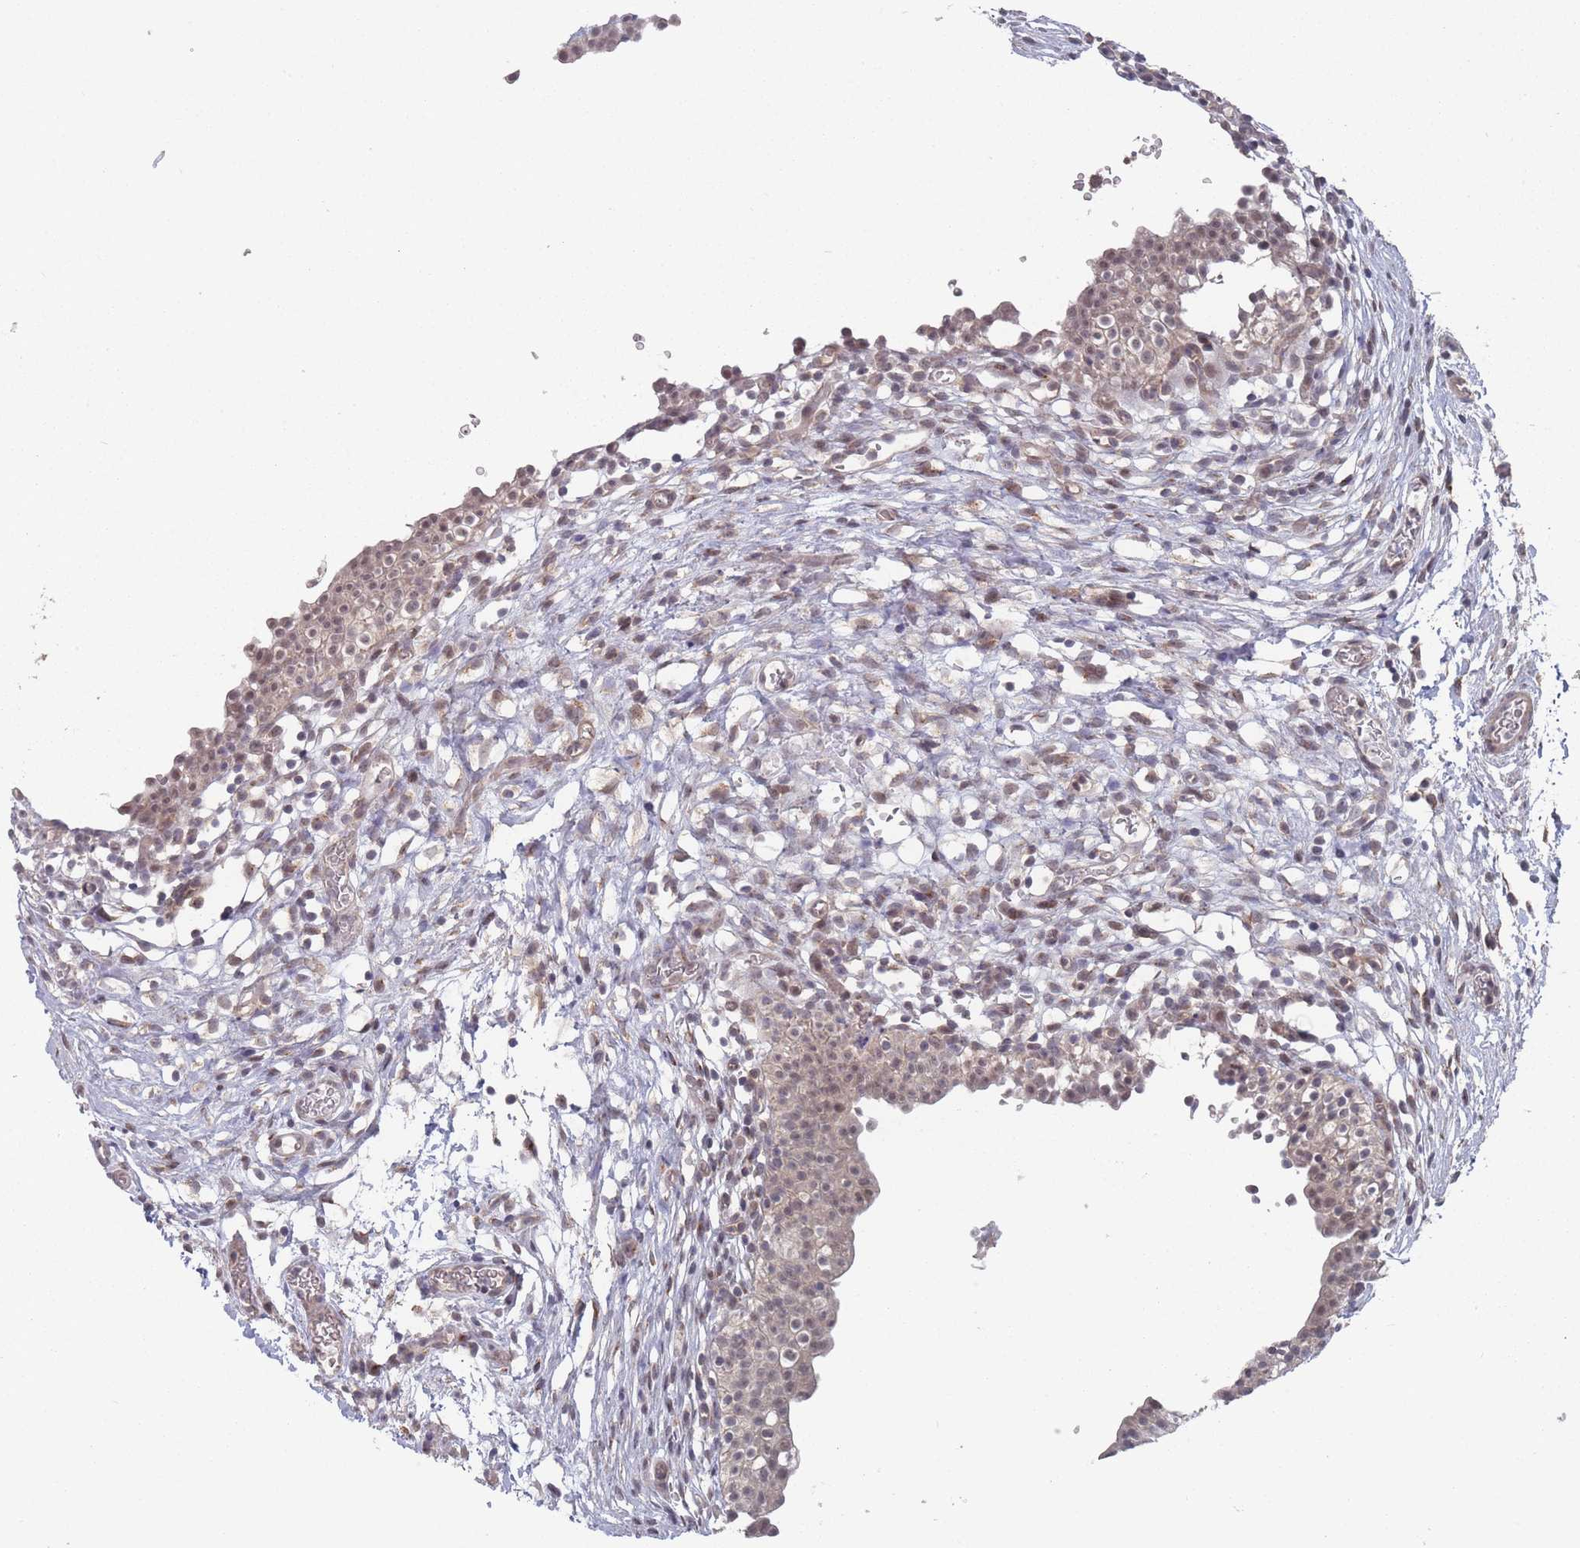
{"staining": {"intensity": "moderate", "quantity": ">75%", "location": "nuclear"}, "tissue": "urinary bladder", "cell_type": "Urothelial cells", "image_type": "normal", "snomed": [{"axis": "morphology", "description": "Normal tissue, NOS"}, {"axis": "topography", "description": "Urinary bladder"}, {"axis": "topography", "description": "Peripheral nerve tissue"}], "caption": "Brown immunohistochemical staining in unremarkable human urinary bladder demonstrates moderate nuclear staining in about >75% of urothelial cells. Nuclei are stained in blue.", "gene": "CNTRL", "patient": {"sex": "male", "age": 55}}